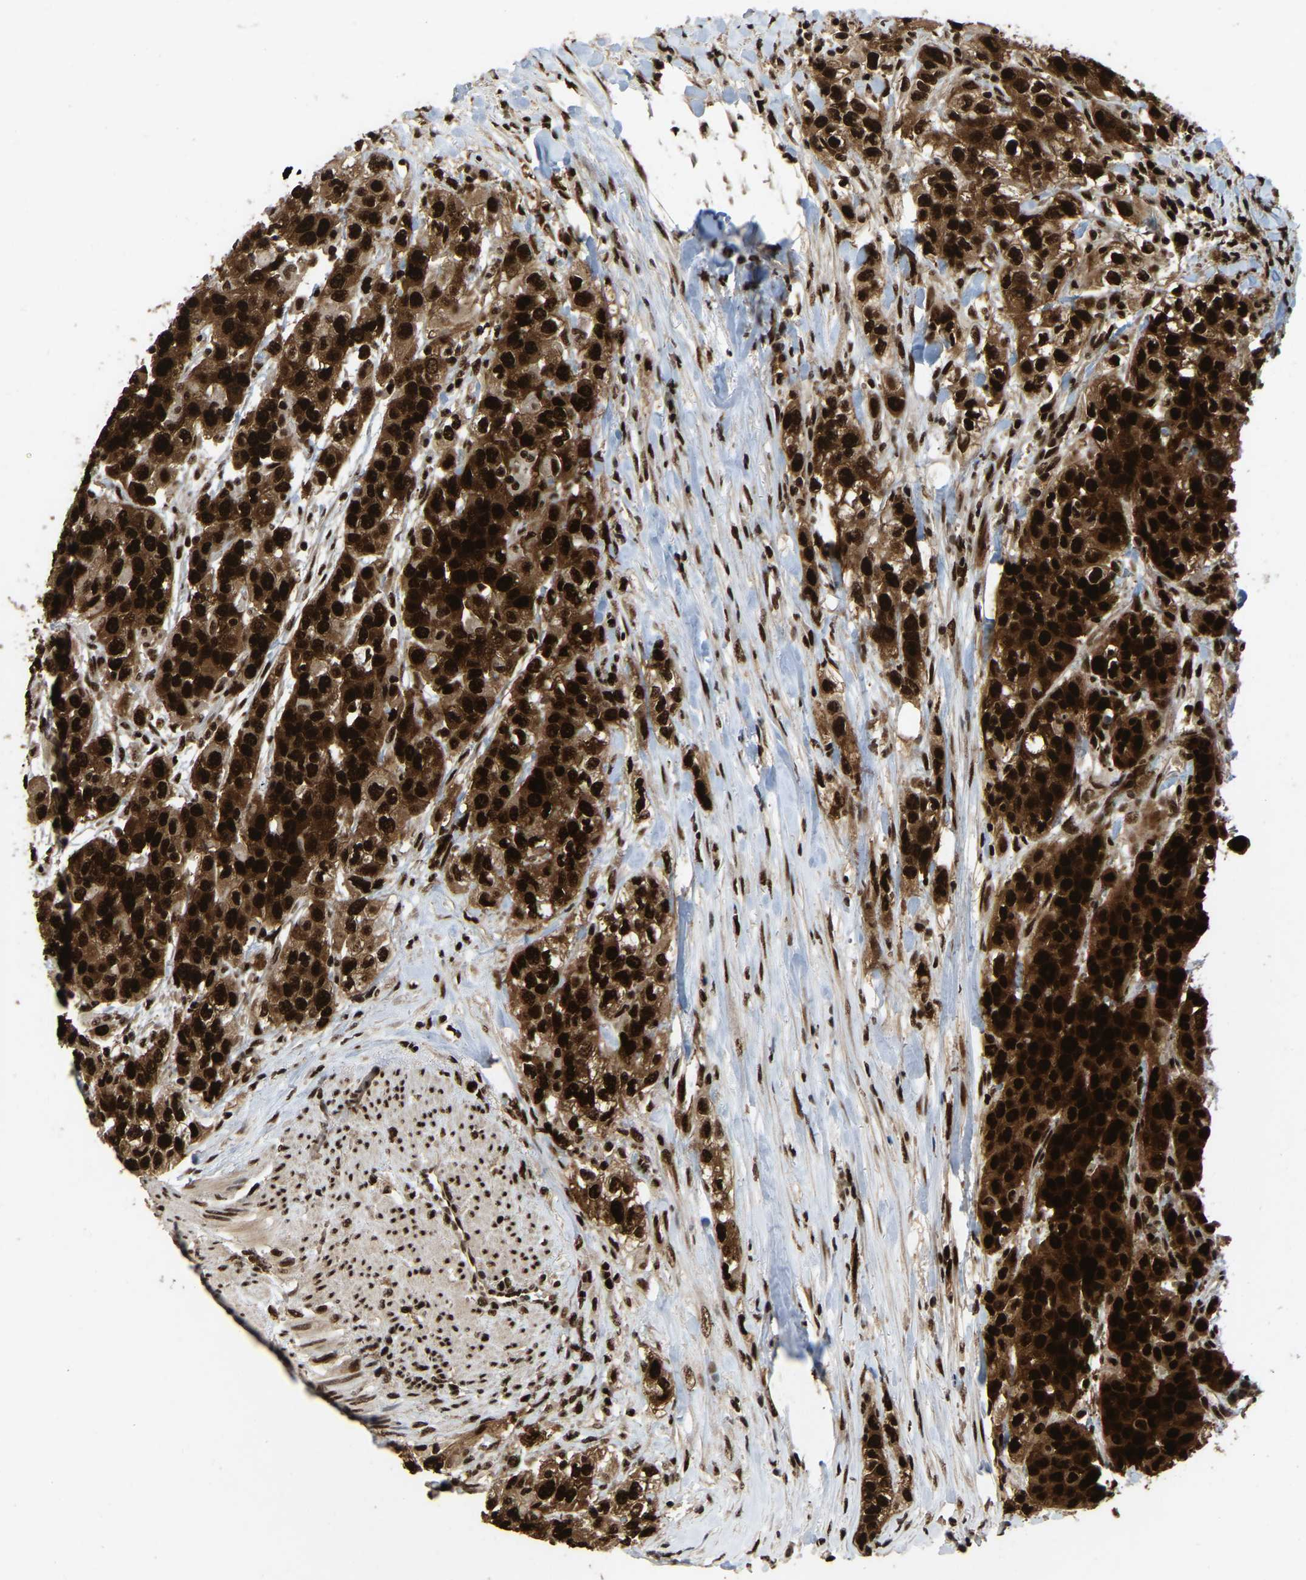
{"staining": {"intensity": "strong", "quantity": ">75%", "location": "cytoplasmic/membranous,nuclear"}, "tissue": "urothelial cancer", "cell_type": "Tumor cells", "image_type": "cancer", "snomed": [{"axis": "morphology", "description": "Urothelial carcinoma, High grade"}, {"axis": "topography", "description": "Urinary bladder"}], "caption": "Human urothelial cancer stained with a brown dye demonstrates strong cytoplasmic/membranous and nuclear positive expression in about >75% of tumor cells.", "gene": "TBL1XR1", "patient": {"sex": "female", "age": 80}}